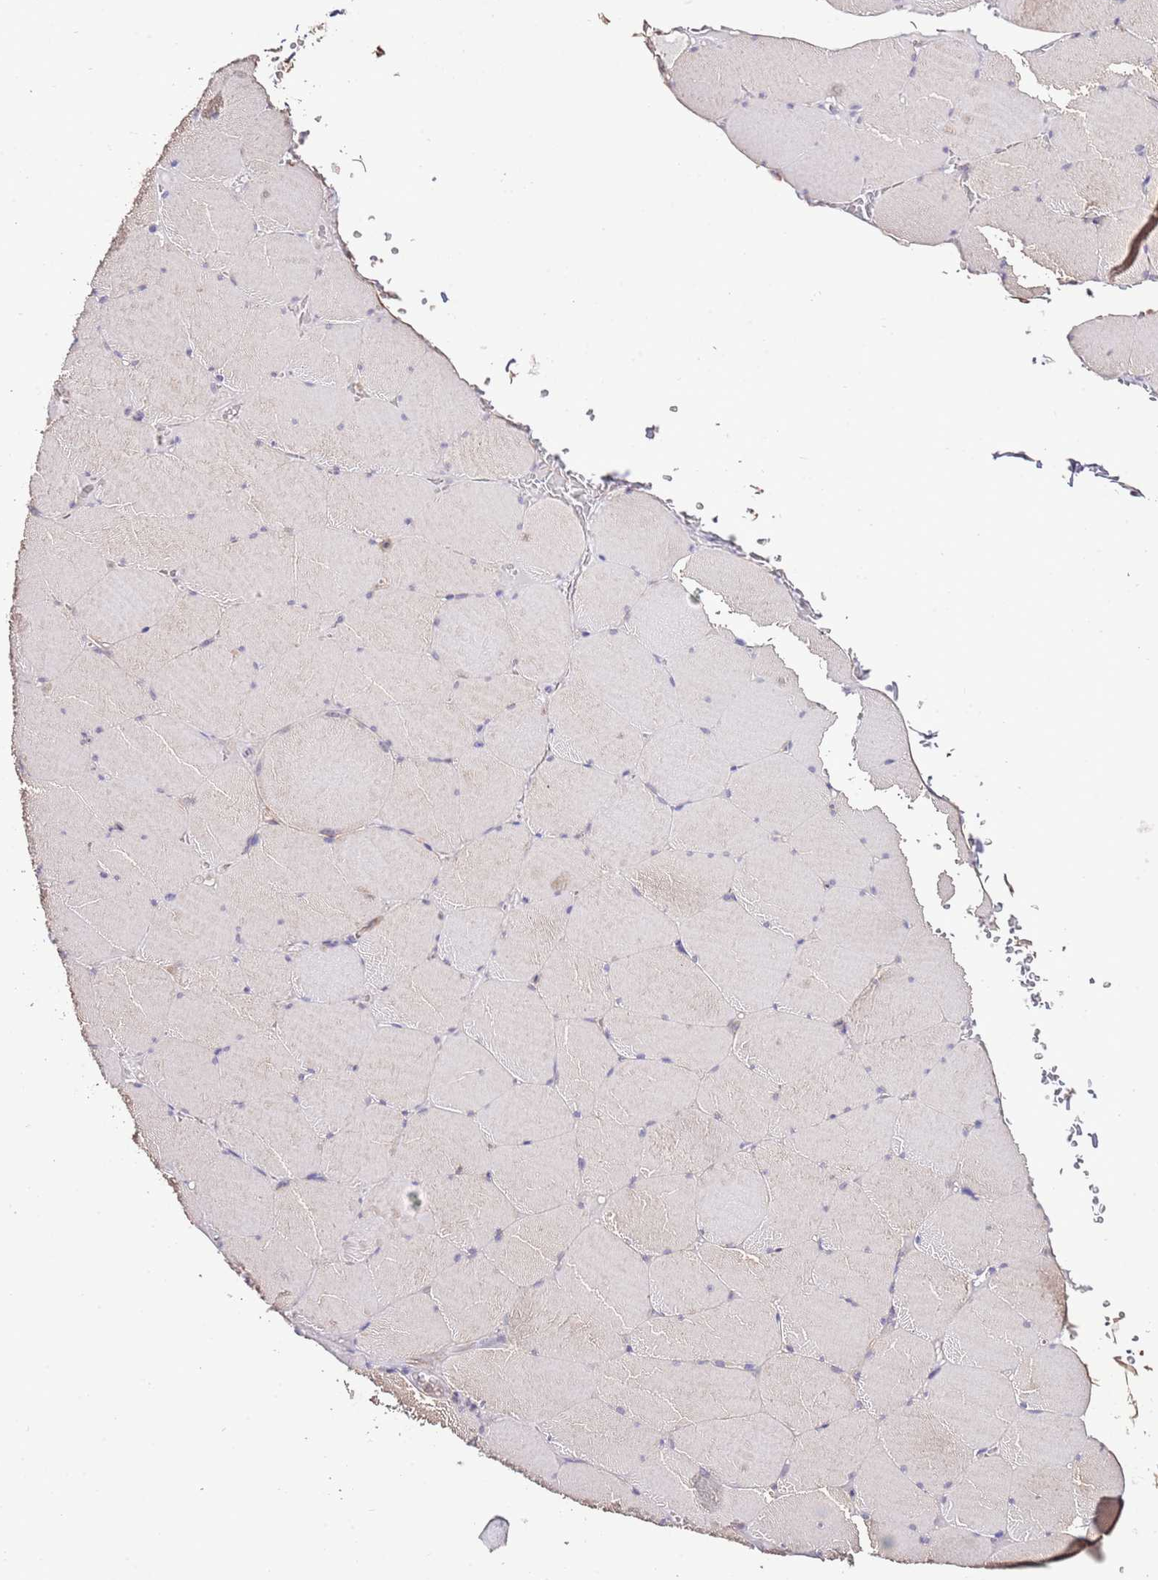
{"staining": {"intensity": "moderate", "quantity": "<25%", "location": "cytoplasmic/membranous"}, "tissue": "skeletal muscle", "cell_type": "Myocytes", "image_type": "normal", "snomed": [{"axis": "morphology", "description": "Normal tissue, NOS"}, {"axis": "topography", "description": "Skeletal muscle"}, {"axis": "topography", "description": "Head-Neck"}], "caption": "IHC staining of normal skeletal muscle, which reveals low levels of moderate cytoplasmic/membranous positivity in about <25% of myocytes indicating moderate cytoplasmic/membranous protein expression. The staining was performed using DAB (3,3'-diaminobenzidine) (brown) for protein detection and nuclei were counterstained in hematoxylin (blue).", "gene": "EFHD1", "patient": {"sex": "male", "age": 66}}